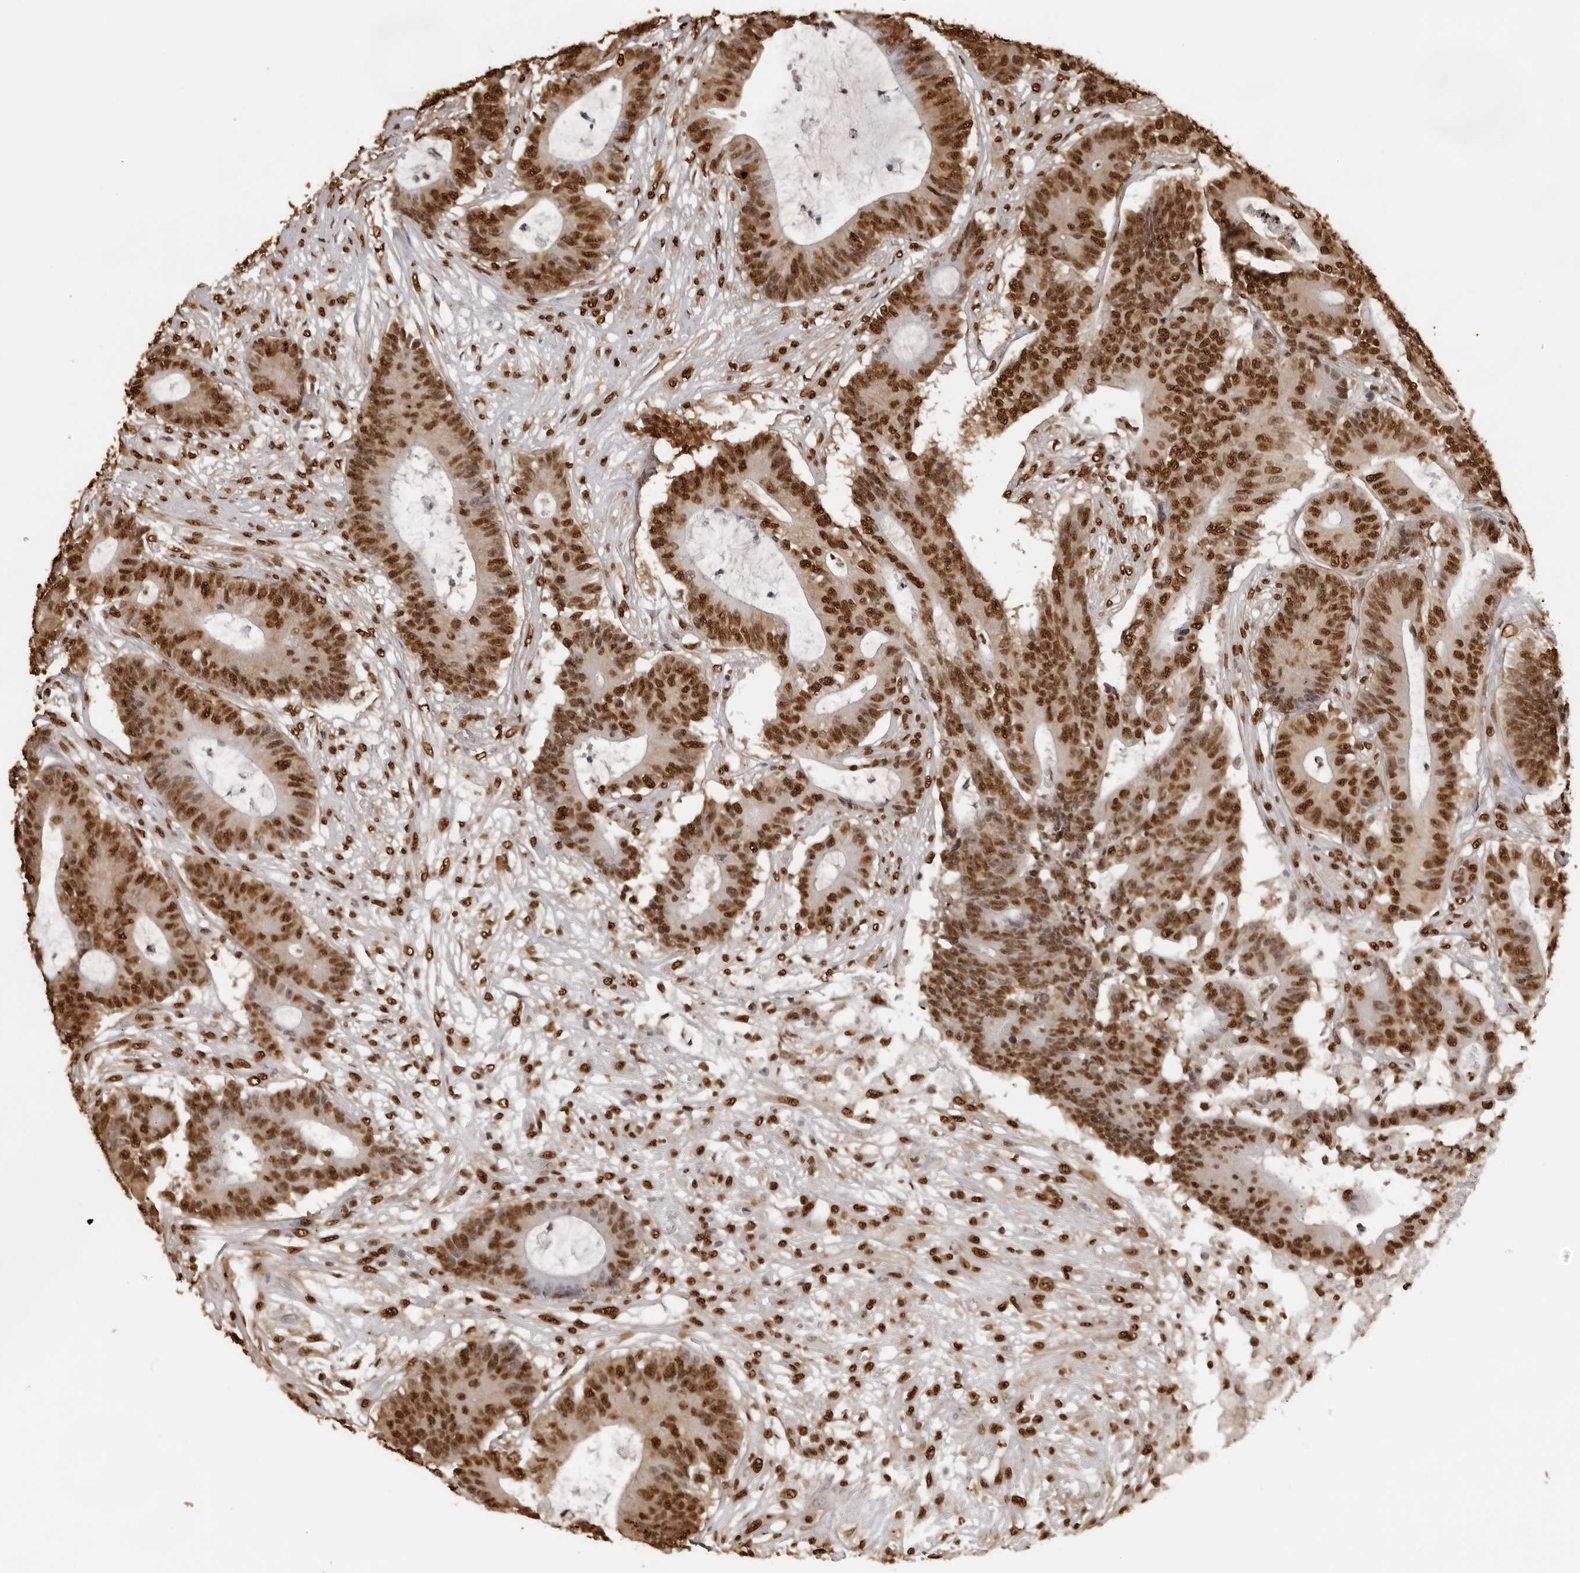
{"staining": {"intensity": "strong", "quantity": ">75%", "location": "nuclear"}, "tissue": "colorectal cancer", "cell_type": "Tumor cells", "image_type": "cancer", "snomed": [{"axis": "morphology", "description": "Adenocarcinoma, NOS"}, {"axis": "topography", "description": "Colon"}], "caption": "High-power microscopy captured an immunohistochemistry image of colorectal cancer (adenocarcinoma), revealing strong nuclear staining in about >75% of tumor cells.", "gene": "ZFP91", "patient": {"sex": "female", "age": 84}}